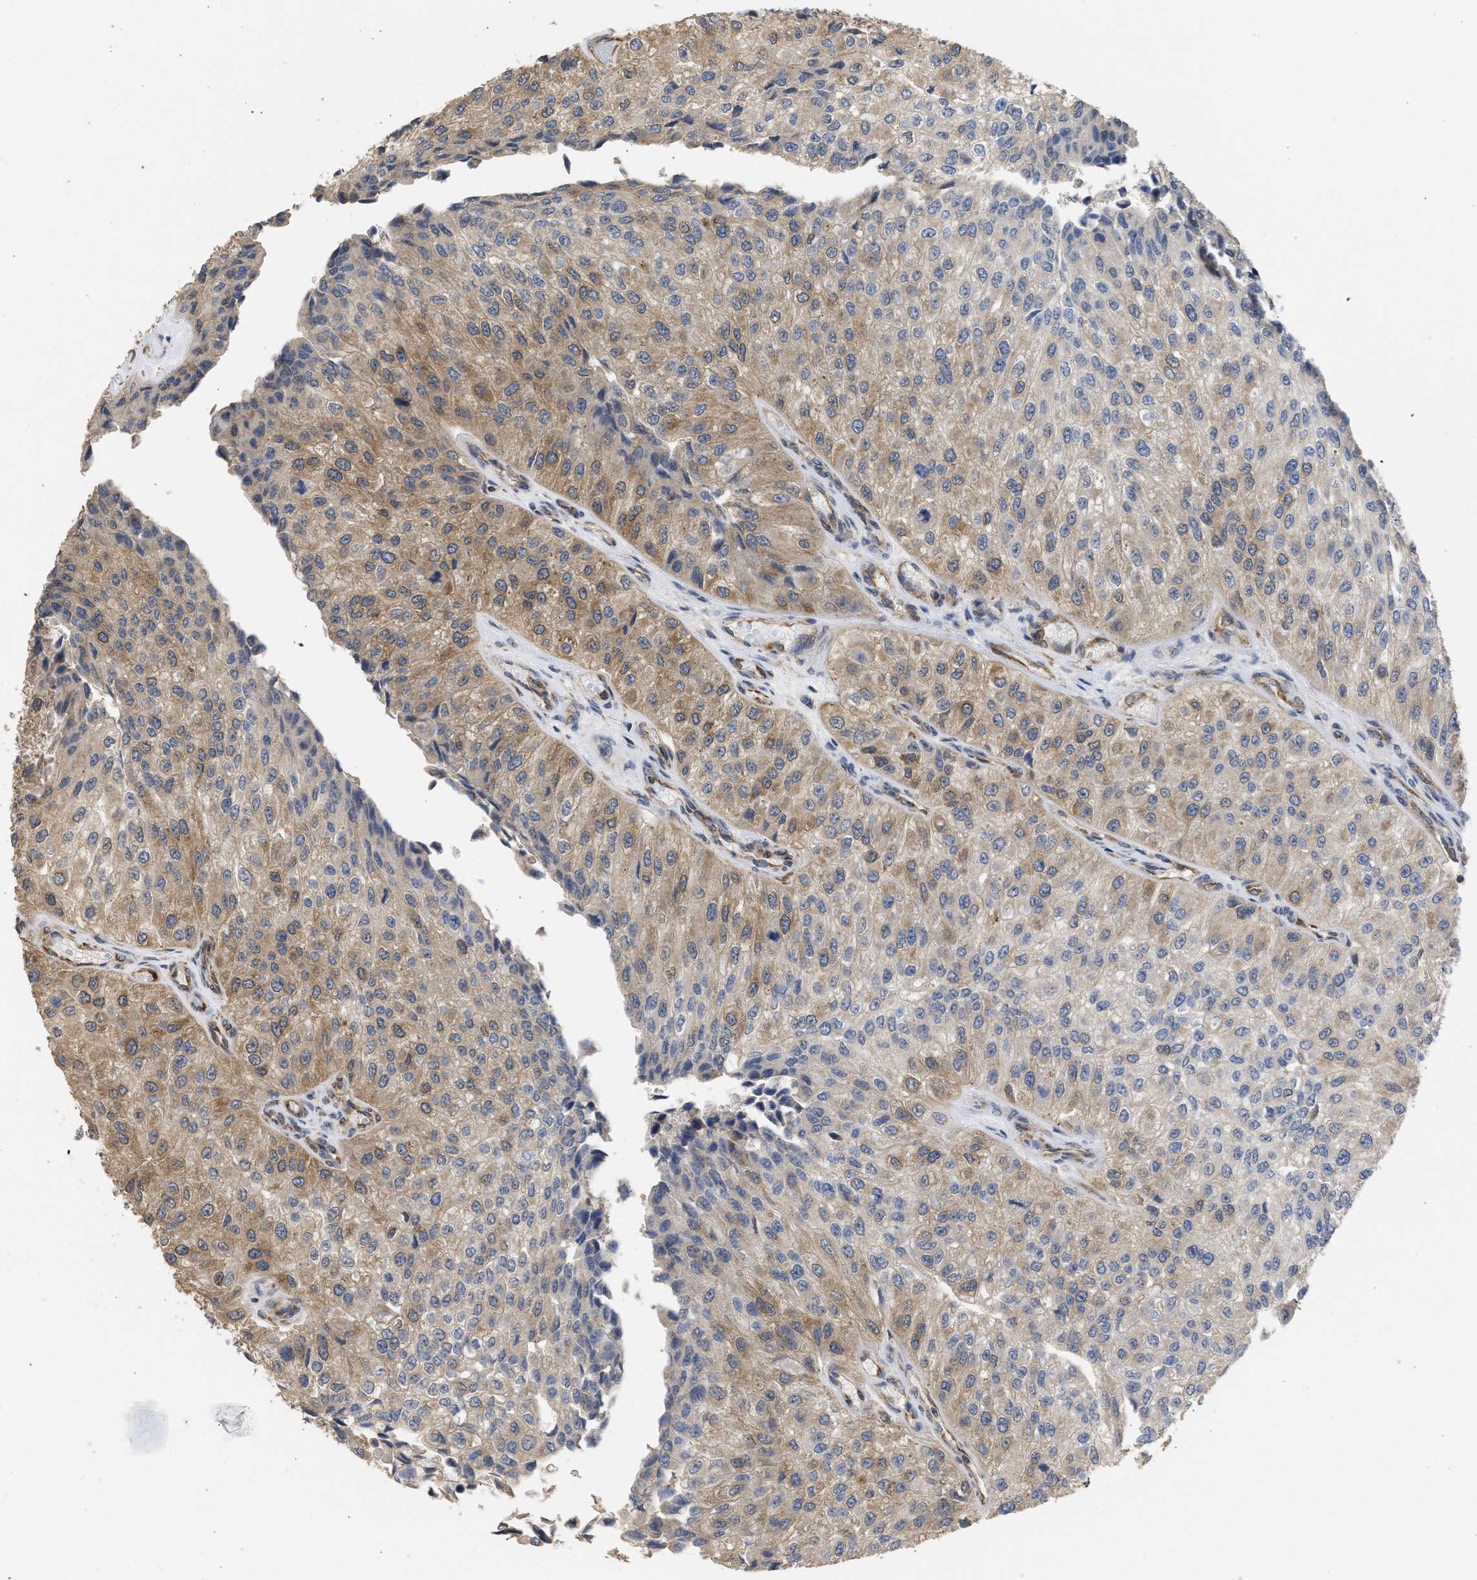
{"staining": {"intensity": "moderate", "quantity": "25%-75%", "location": "cytoplasmic/membranous"}, "tissue": "urothelial cancer", "cell_type": "Tumor cells", "image_type": "cancer", "snomed": [{"axis": "morphology", "description": "Urothelial carcinoma, High grade"}, {"axis": "topography", "description": "Kidney"}, {"axis": "topography", "description": "Urinary bladder"}], "caption": "Tumor cells show medium levels of moderate cytoplasmic/membranous positivity in about 25%-75% of cells in urothelial cancer.", "gene": "DNAJC1", "patient": {"sex": "male", "age": 77}}